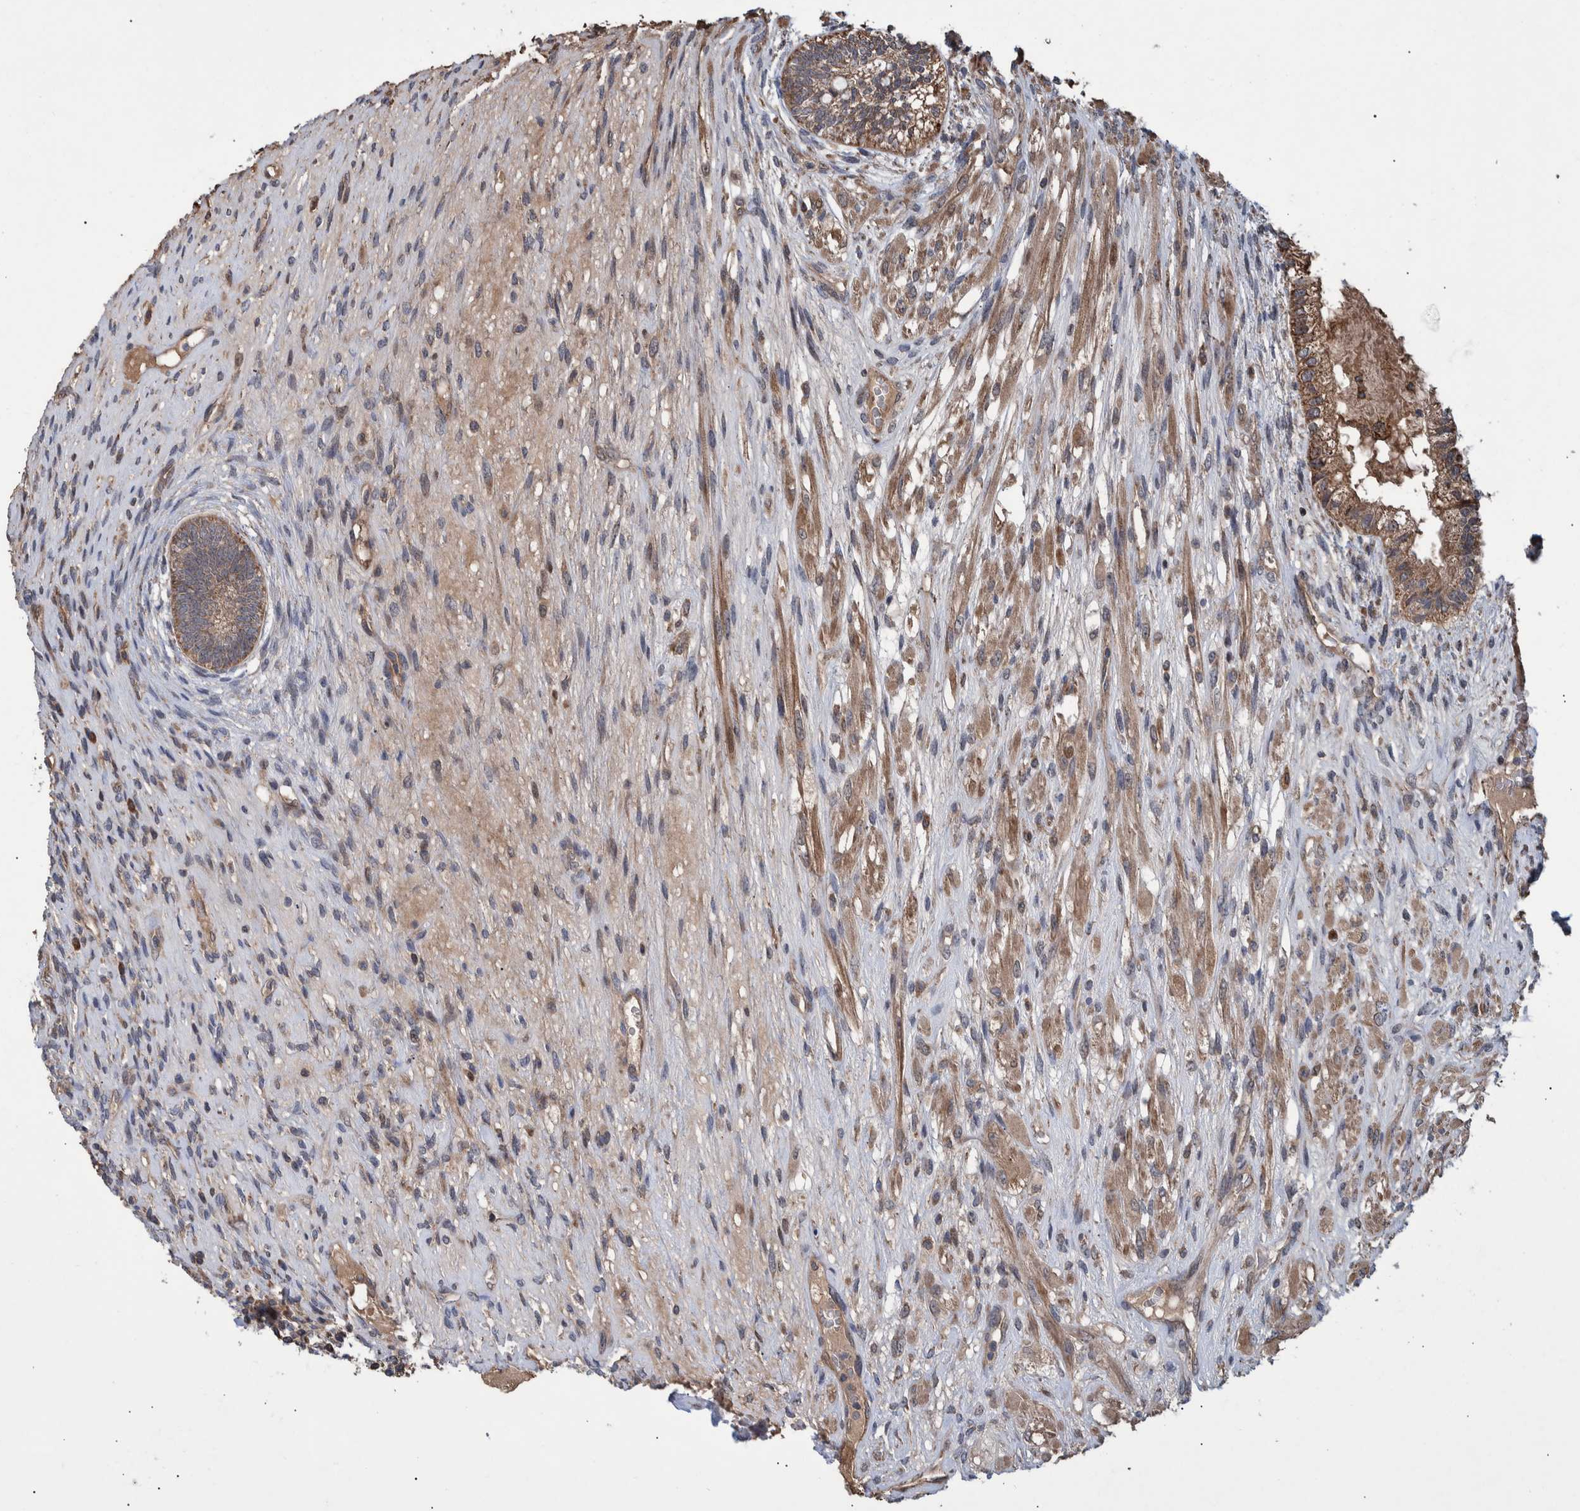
{"staining": {"intensity": "moderate", "quantity": ">75%", "location": "cytoplasmic/membranous"}, "tissue": "testis cancer", "cell_type": "Tumor cells", "image_type": "cancer", "snomed": [{"axis": "morphology", "description": "Seminoma, NOS"}, {"axis": "topography", "description": "Testis"}], "caption": "Immunohistochemical staining of testis cancer (seminoma) reveals medium levels of moderate cytoplasmic/membranous expression in approximately >75% of tumor cells.", "gene": "B3GNTL1", "patient": {"sex": "male", "age": 28}}